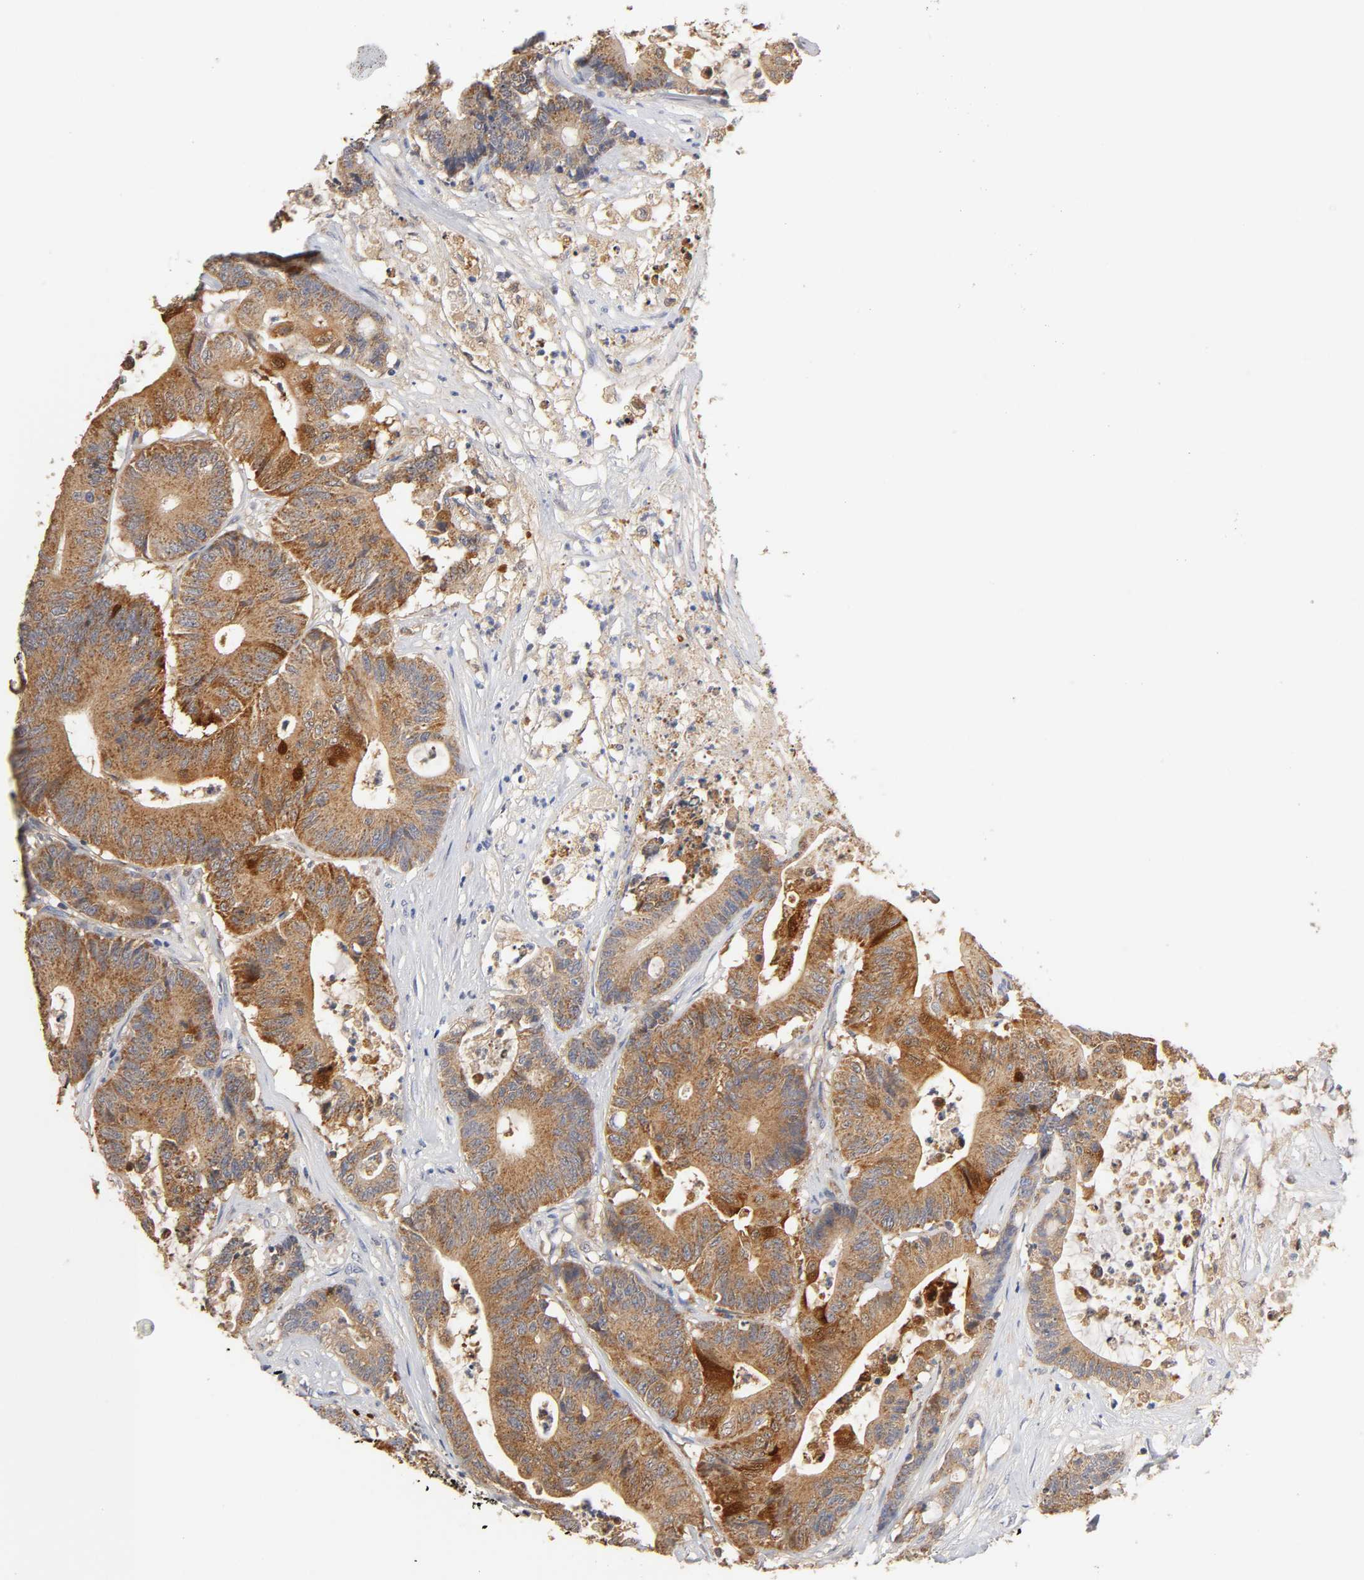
{"staining": {"intensity": "strong", "quantity": ">75%", "location": "cytoplasmic/membranous"}, "tissue": "colorectal cancer", "cell_type": "Tumor cells", "image_type": "cancer", "snomed": [{"axis": "morphology", "description": "Adenocarcinoma, NOS"}, {"axis": "topography", "description": "Colon"}], "caption": "Tumor cells exhibit strong cytoplasmic/membranous expression in approximately >75% of cells in colorectal adenocarcinoma.", "gene": "ISG15", "patient": {"sex": "female", "age": 84}}